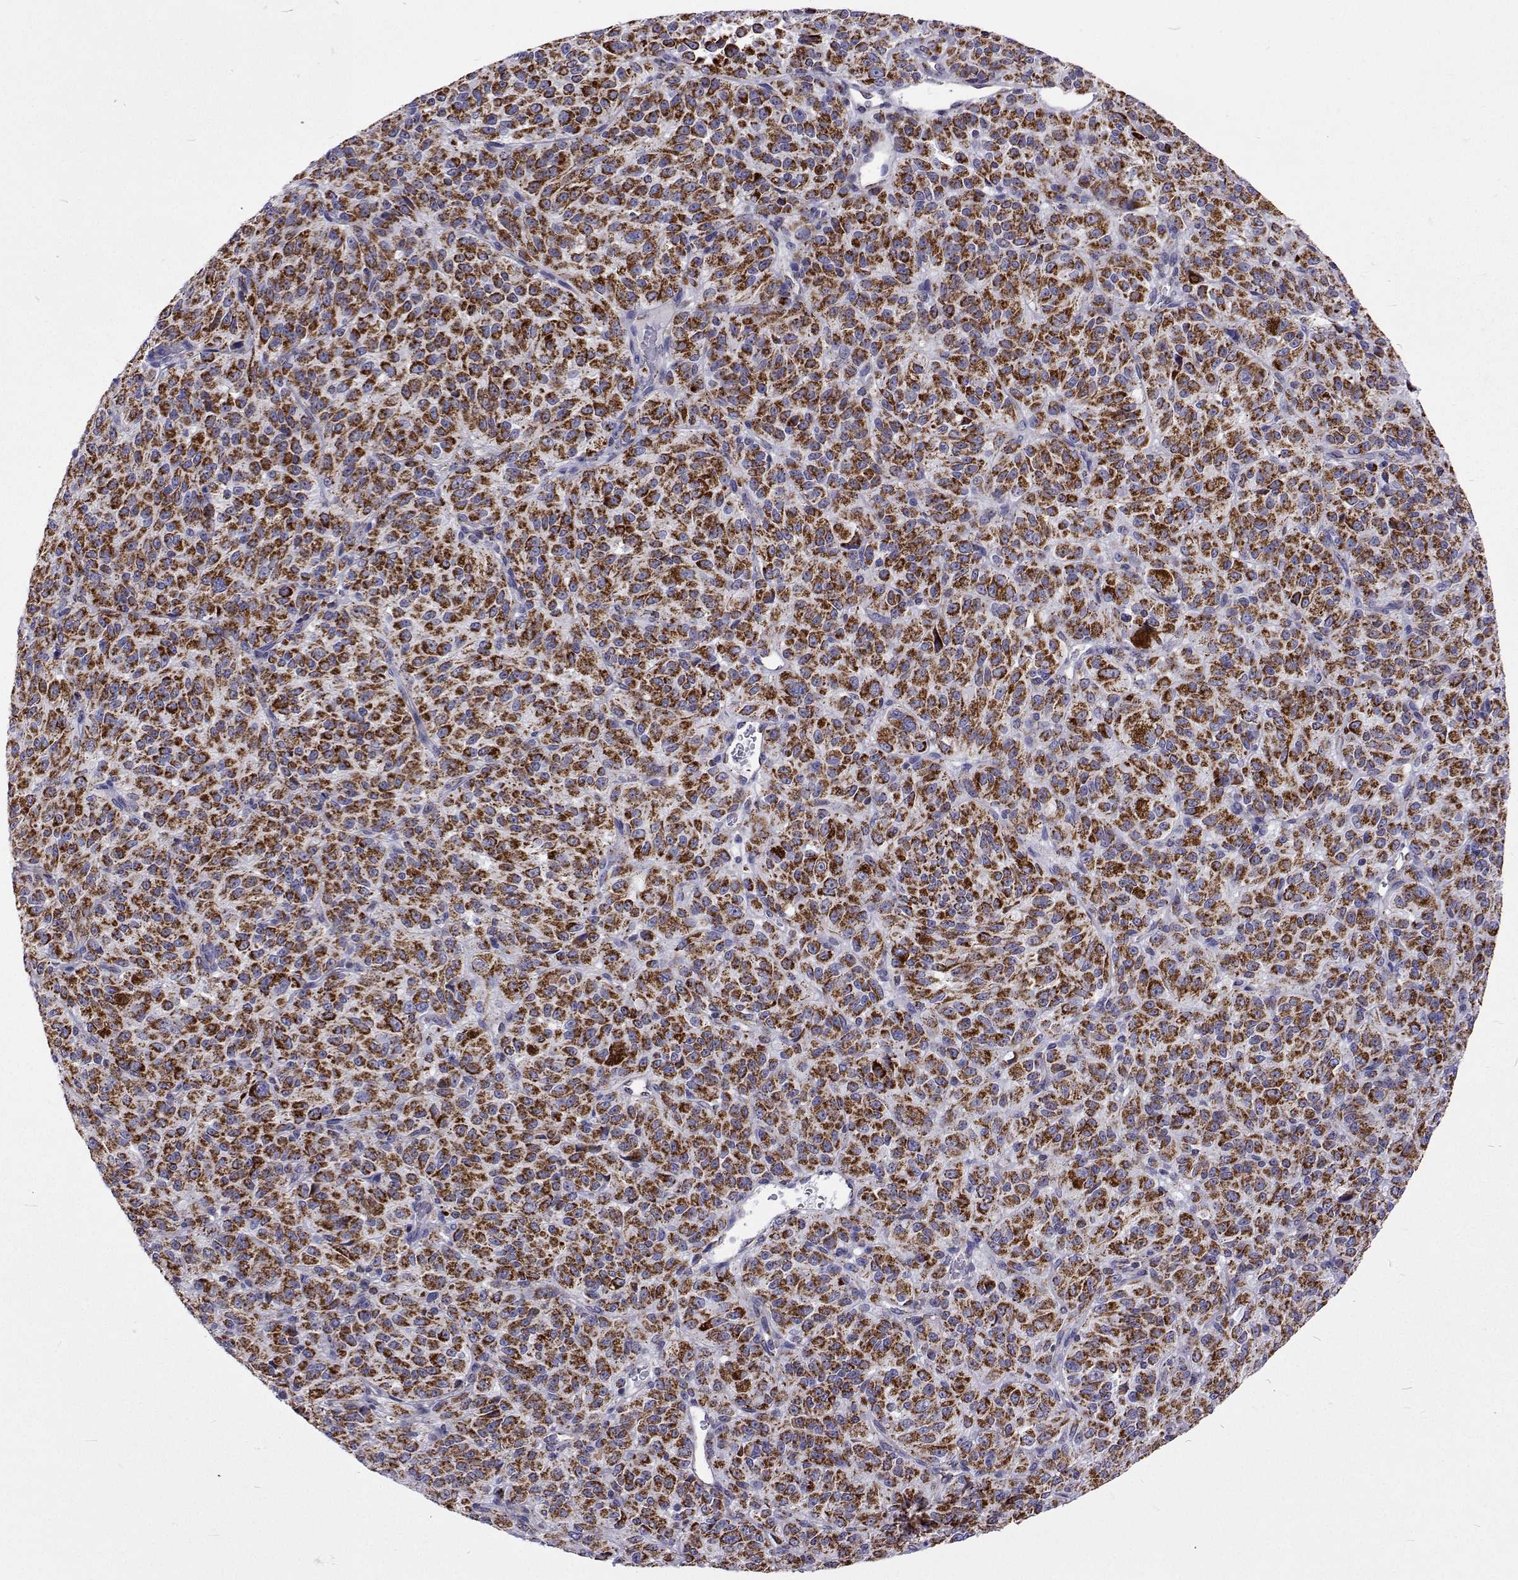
{"staining": {"intensity": "strong", "quantity": ">75%", "location": "cytoplasmic/membranous"}, "tissue": "melanoma", "cell_type": "Tumor cells", "image_type": "cancer", "snomed": [{"axis": "morphology", "description": "Malignant melanoma, Metastatic site"}, {"axis": "topography", "description": "Brain"}], "caption": "The immunohistochemical stain highlights strong cytoplasmic/membranous positivity in tumor cells of malignant melanoma (metastatic site) tissue.", "gene": "MCCC2", "patient": {"sex": "female", "age": 56}}